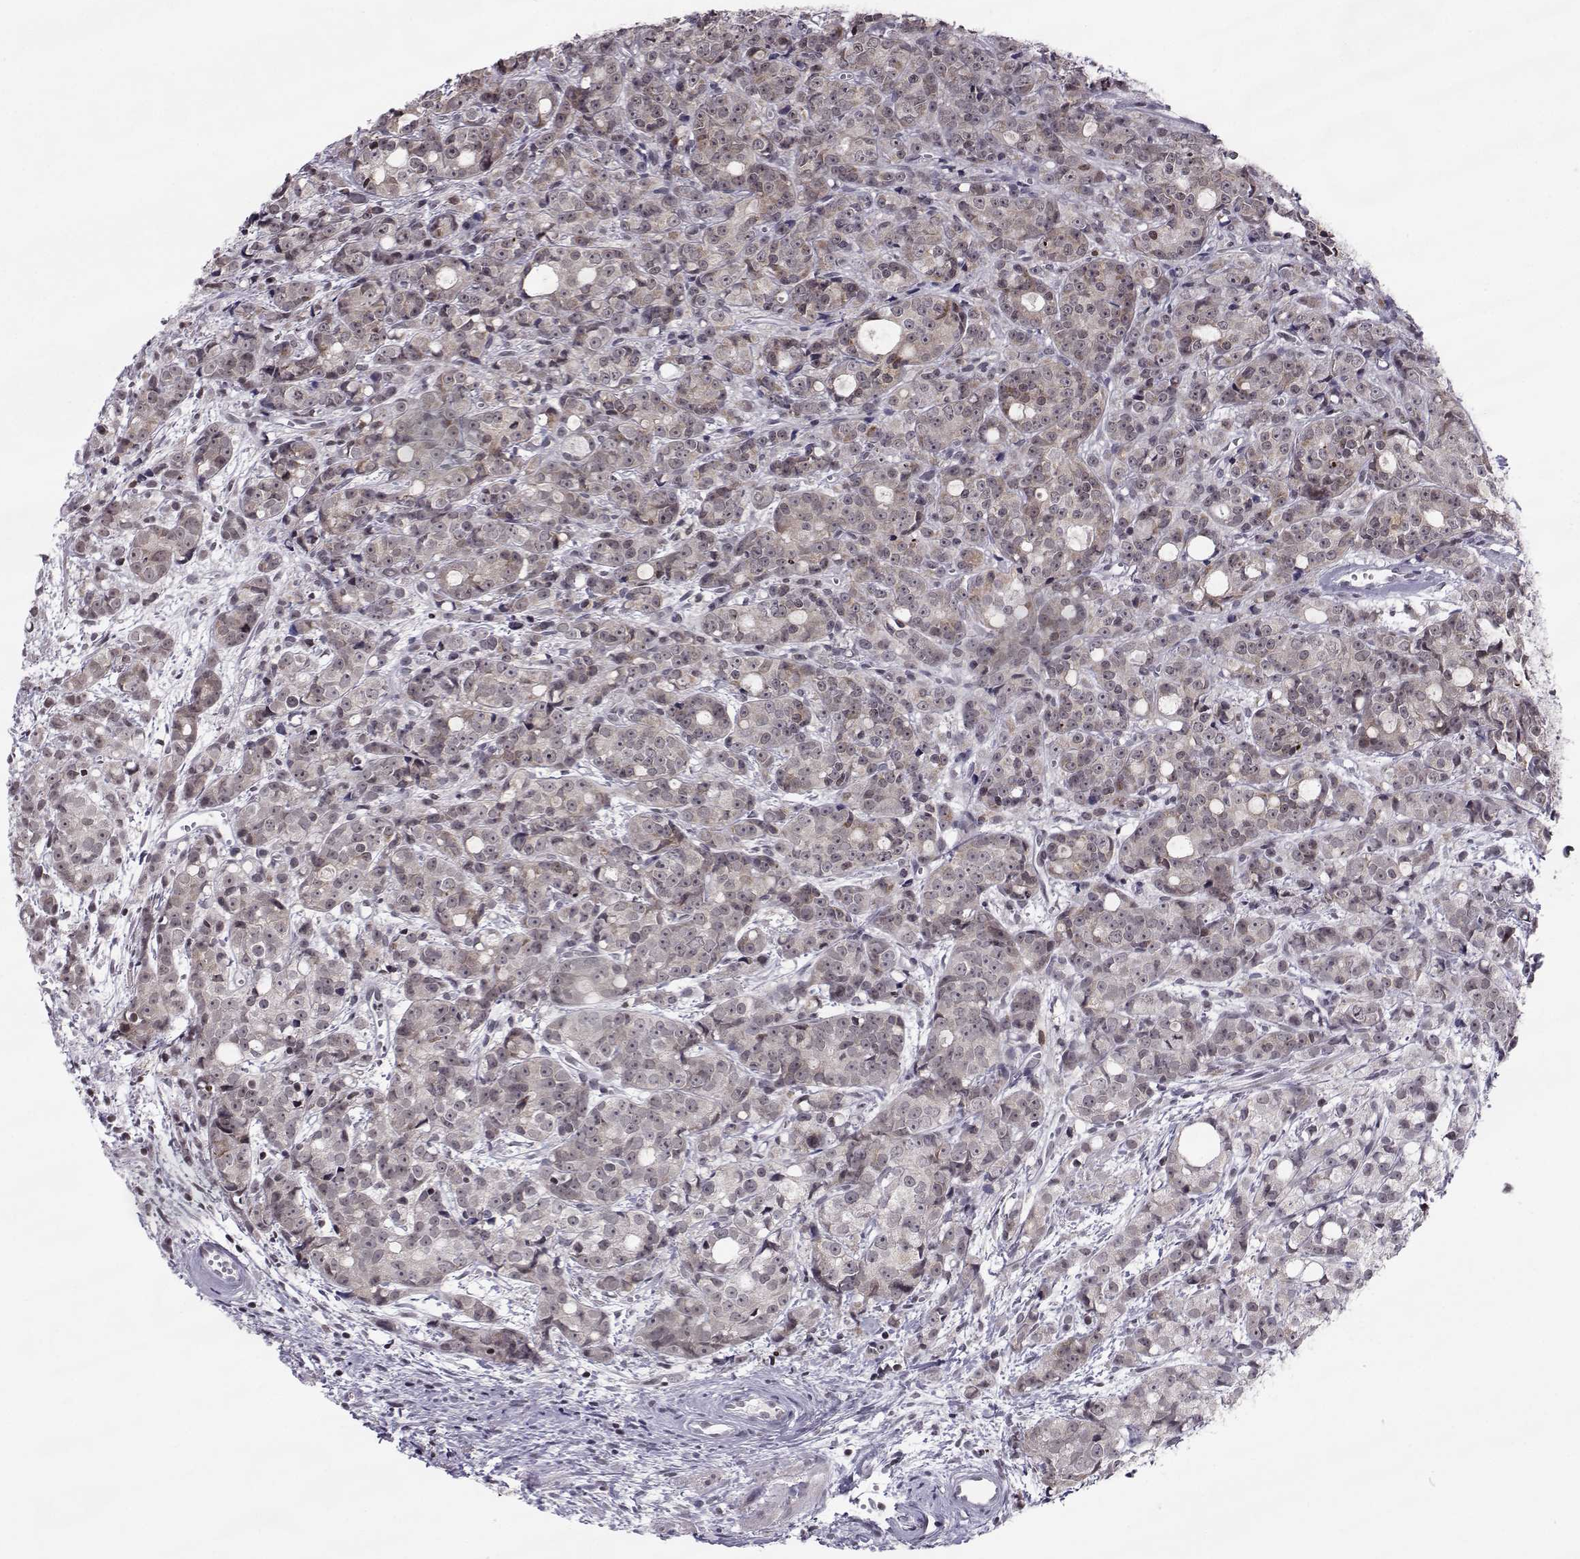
{"staining": {"intensity": "weak", "quantity": "25%-75%", "location": "cytoplasmic/membranous"}, "tissue": "prostate cancer", "cell_type": "Tumor cells", "image_type": "cancer", "snomed": [{"axis": "morphology", "description": "Adenocarcinoma, Medium grade"}, {"axis": "topography", "description": "Prostate"}], "caption": "An image showing weak cytoplasmic/membranous expression in approximately 25%-75% of tumor cells in prostate cancer (adenocarcinoma (medium-grade)), as visualized by brown immunohistochemical staining.", "gene": "MARCHF4", "patient": {"sex": "male", "age": 74}}